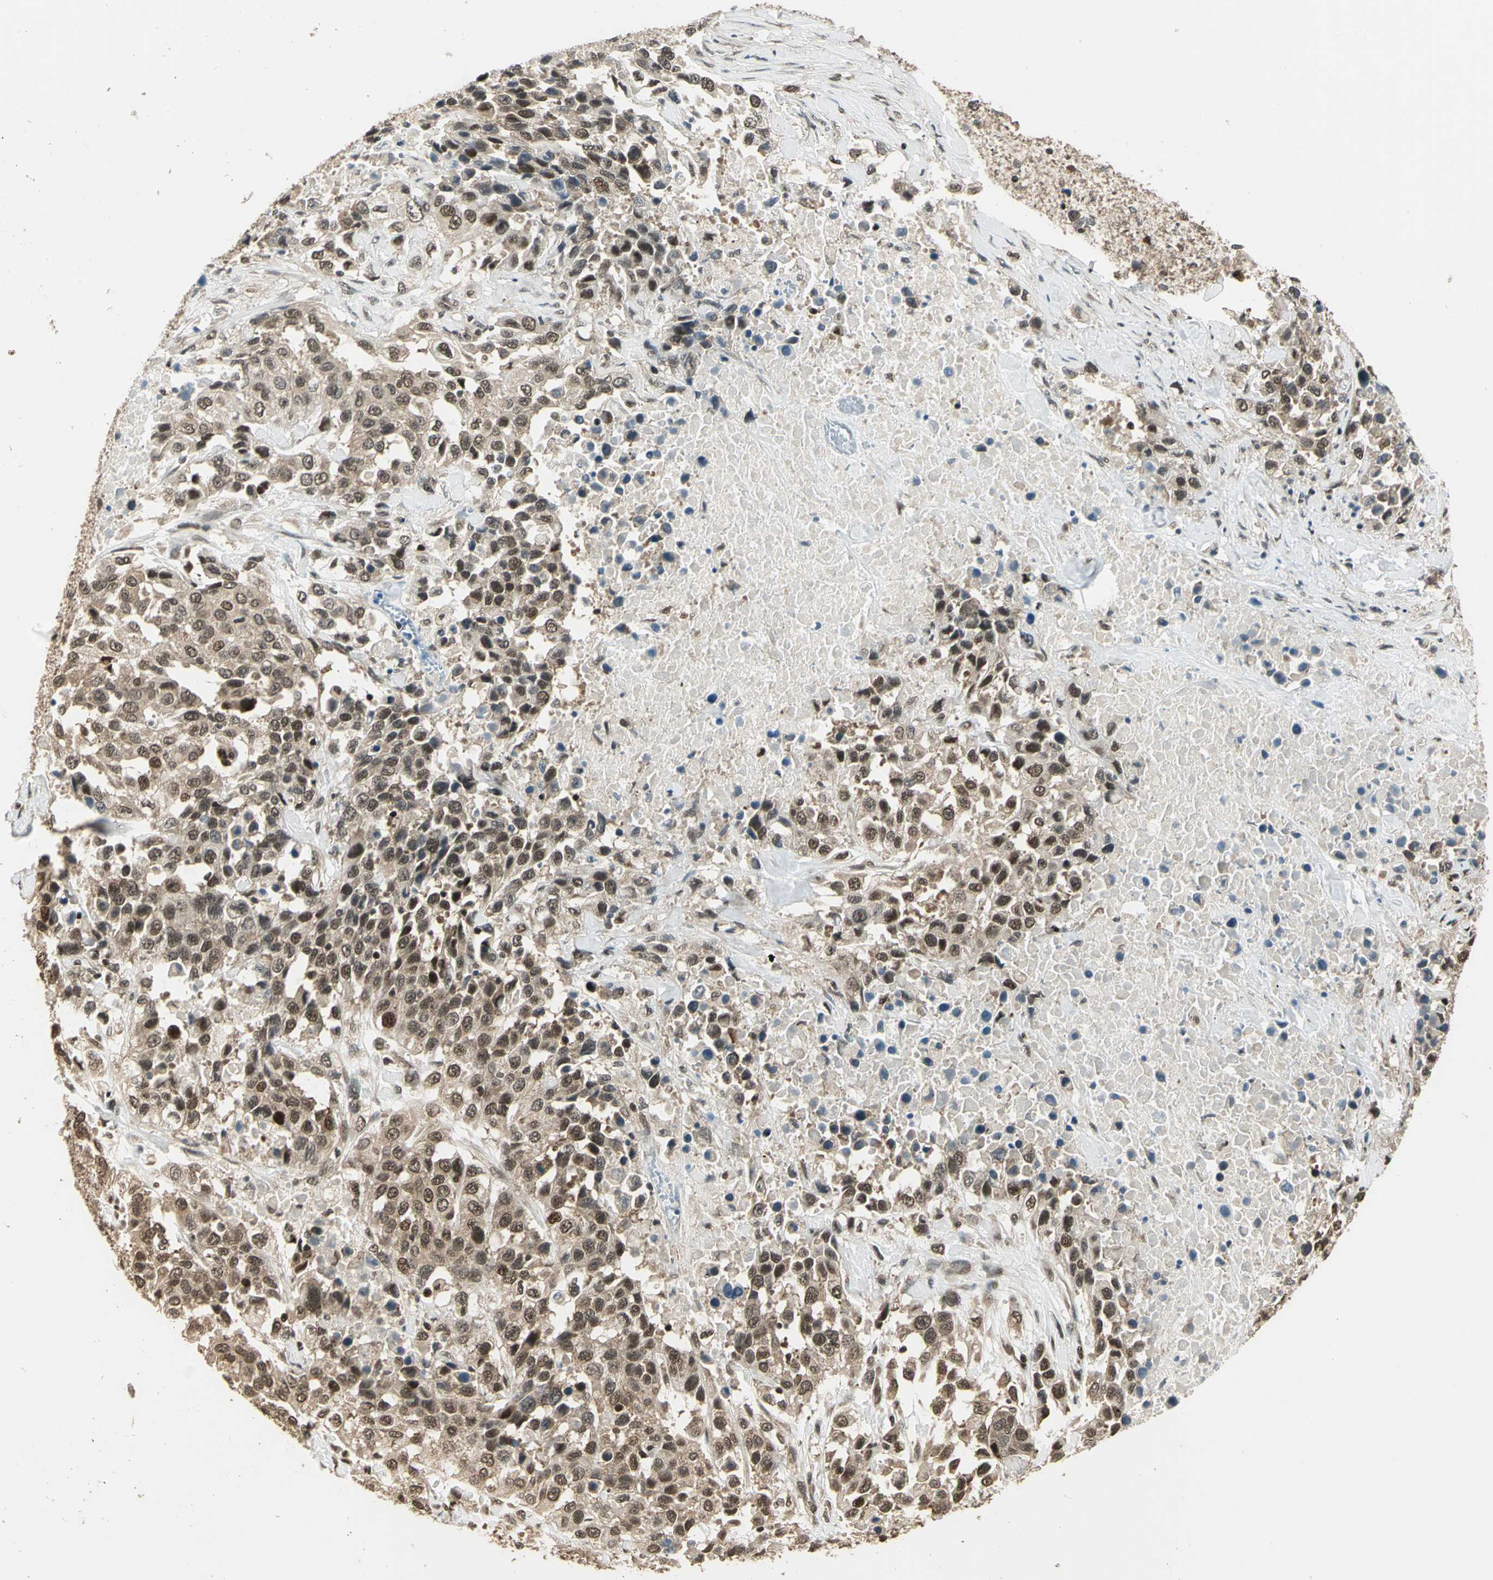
{"staining": {"intensity": "weak", "quantity": ">75%", "location": "cytoplasmic/membranous,nuclear"}, "tissue": "urothelial cancer", "cell_type": "Tumor cells", "image_type": "cancer", "snomed": [{"axis": "morphology", "description": "Urothelial carcinoma, High grade"}, {"axis": "topography", "description": "Urinary bladder"}], "caption": "Immunohistochemistry (IHC) micrograph of neoplastic tissue: human urothelial carcinoma (high-grade) stained using IHC shows low levels of weak protein expression localized specifically in the cytoplasmic/membranous and nuclear of tumor cells, appearing as a cytoplasmic/membranous and nuclear brown color.", "gene": "PSMC3", "patient": {"sex": "female", "age": 80}}